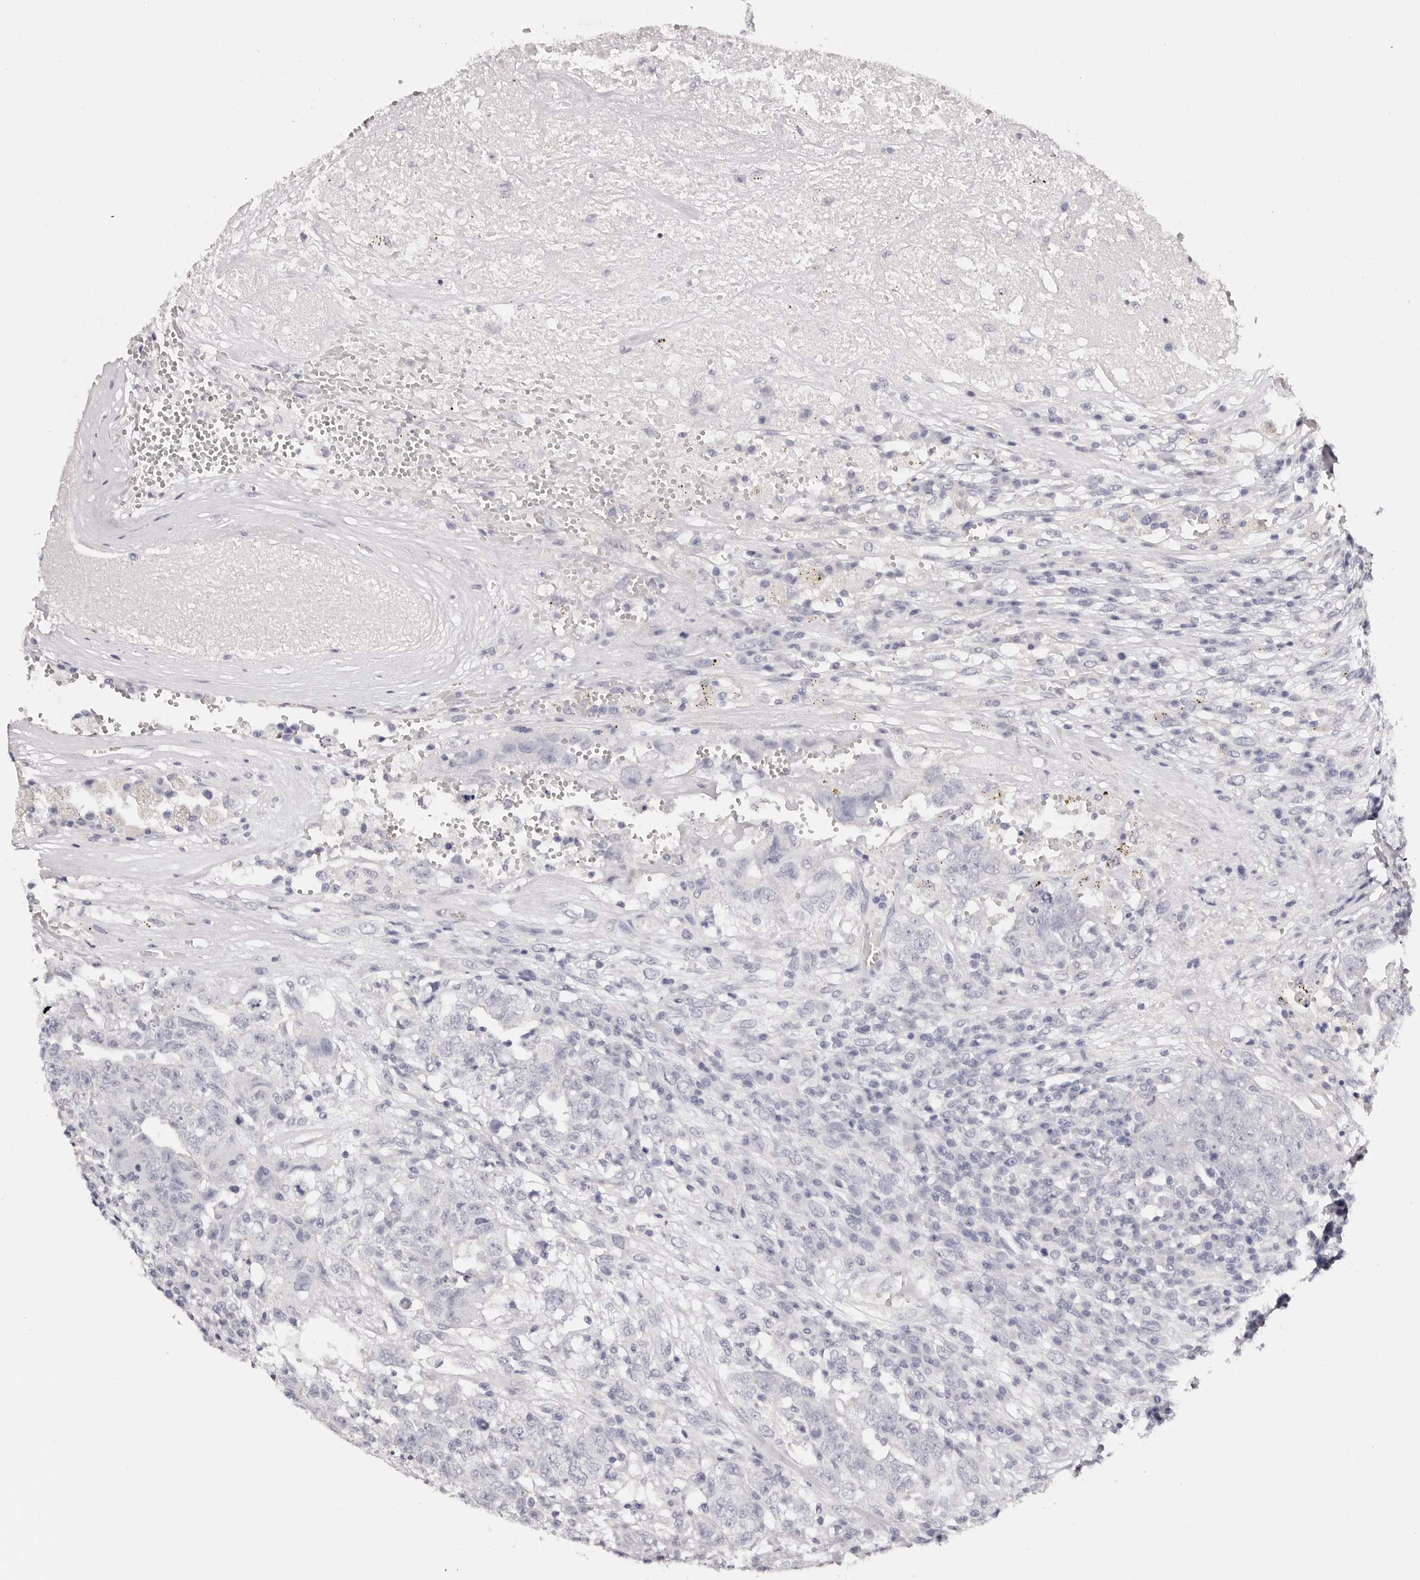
{"staining": {"intensity": "negative", "quantity": "none", "location": "none"}, "tissue": "testis cancer", "cell_type": "Tumor cells", "image_type": "cancer", "snomed": [{"axis": "morphology", "description": "Carcinoma, Embryonal, NOS"}, {"axis": "topography", "description": "Testis"}], "caption": "Immunohistochemistry (IHC) histopathology image of neoplastic tissue: human testis embryonal carcinoma stained with DAB displays no significant protein staining in tumor cells. (DAB (3,3'-diaminobenzidine) IHC visualized using brightfield microscopy, high magnification).", "gene": "ROM1", "patient": {"sex": "male", "age": 26}}